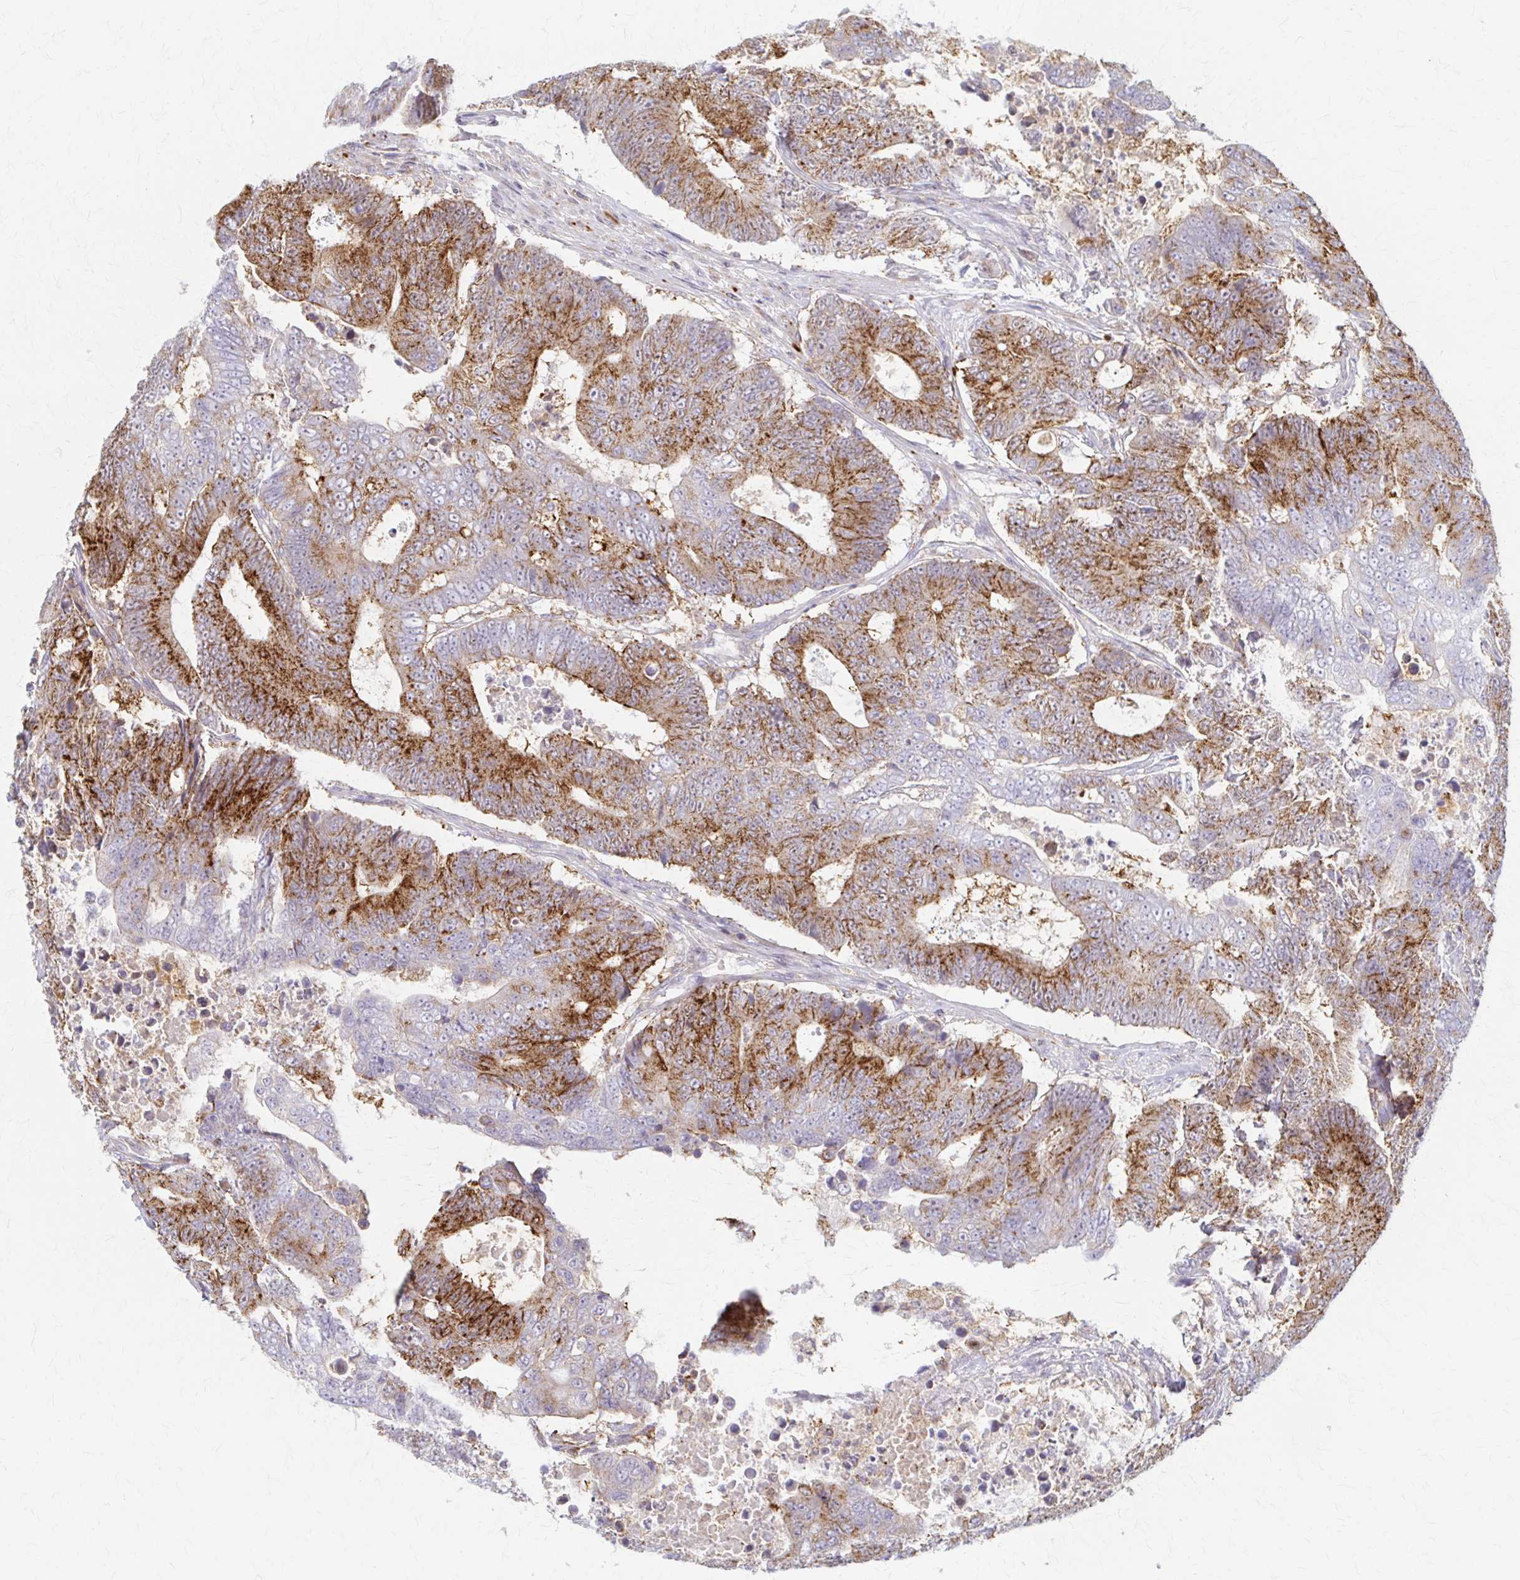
{"staining": {"intensity": "moderate", "quantity": ">75%", "location": "cytoplasmic/membranous"}, "tissue": "colorectal cancer", "cell_type": "Tumor cells", "image_type": "cancer", "snomed": [{"axis": "morphology", "description": "Adenocarcinoma, NOS"}, {"axis": "topography", "description": "Colon"}], "caption": "Adenocarcinoma (colorectal) tissue displays moderate cytoplasmic/membranous positivity in approximately >75% of tumor cells, visualized by immunohistochemistry.", "gene": "ARHGAP35", "patient": {"sex": "female", "age": 48}}